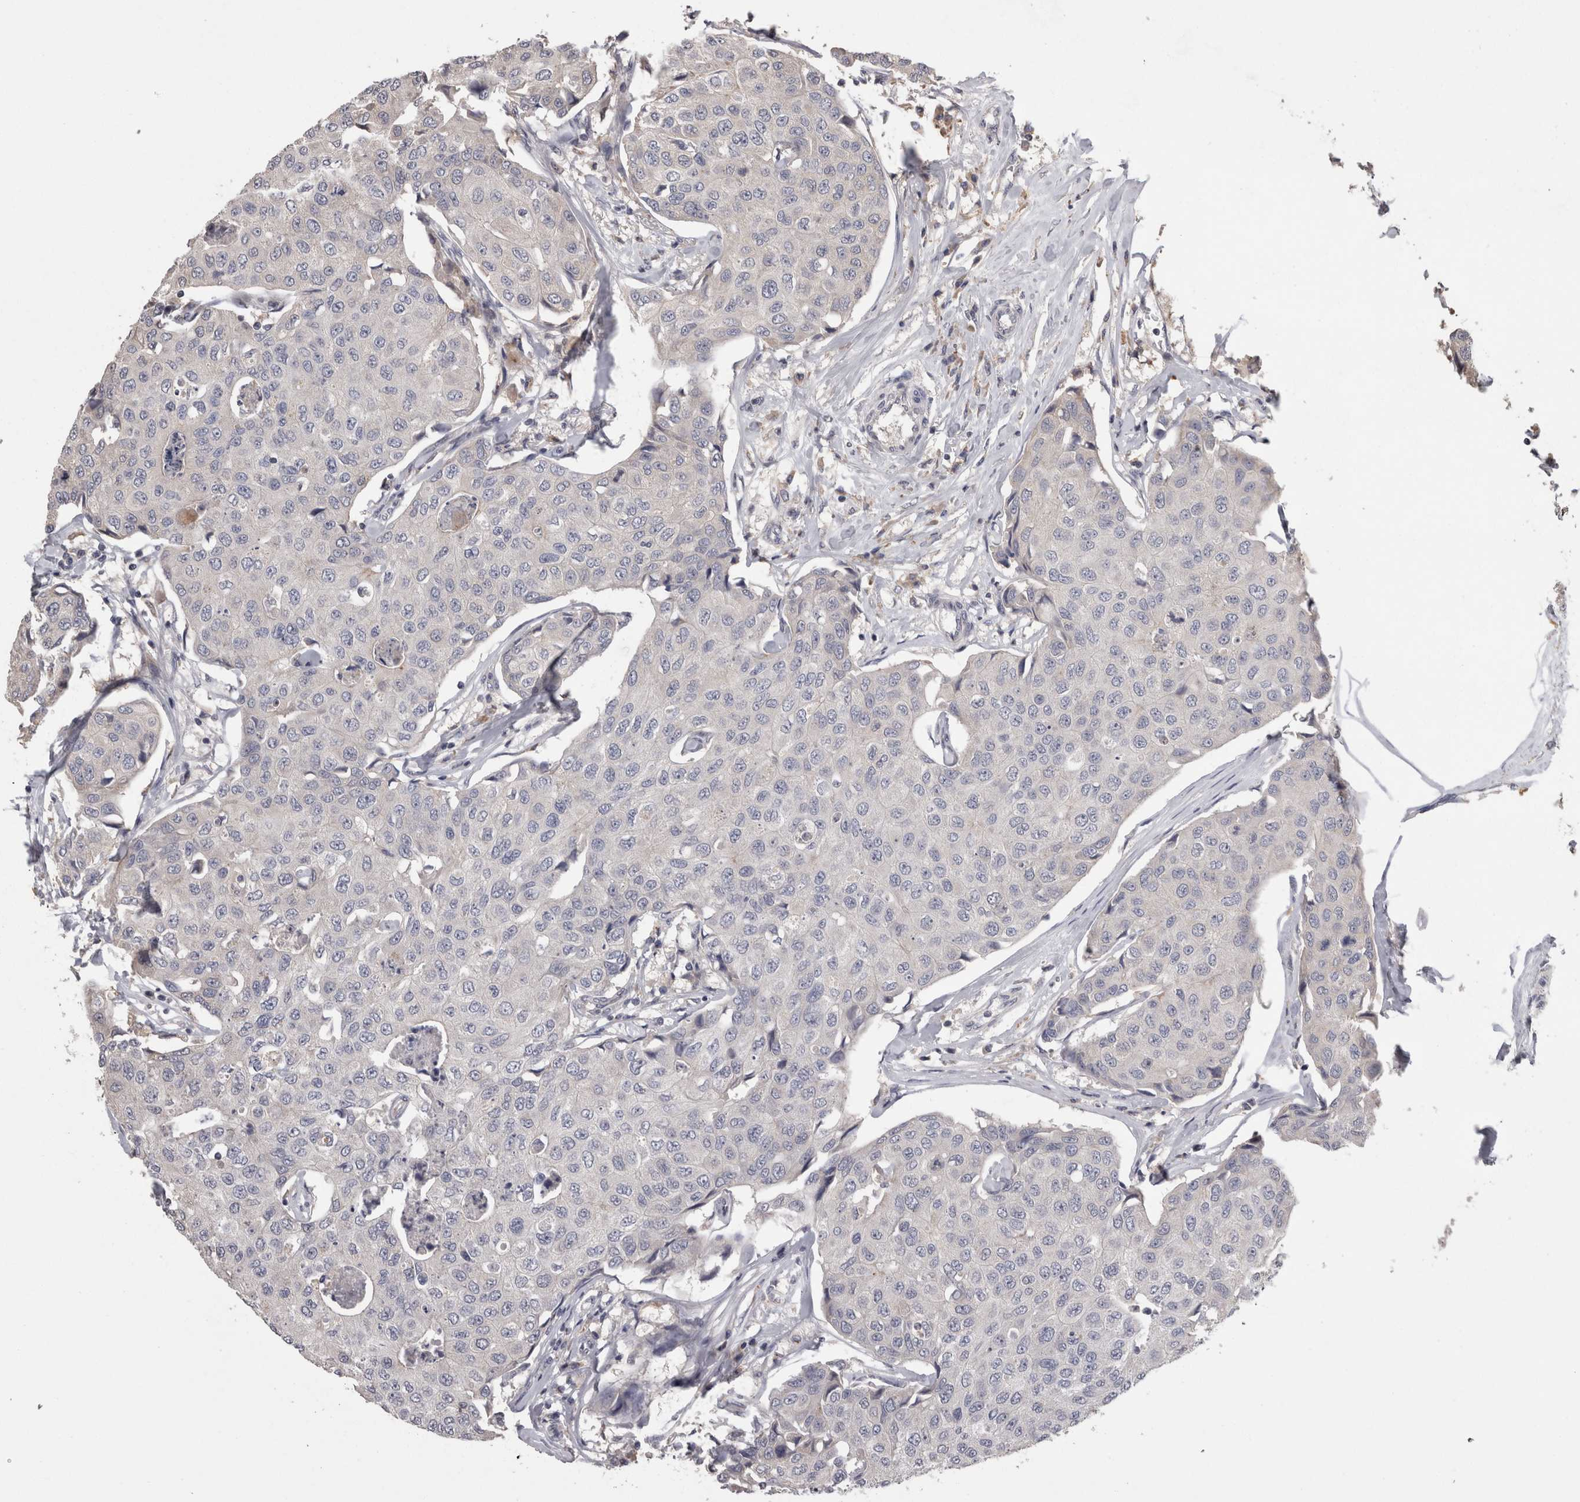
{"staining": {"intensity": "negative", "quantity": "none", "location": "none"}, "tissue": "breast cancer", "cell_type": "Tumor cells", "image_type": "cancer", "snomed": [{"axis": "morphology", "description": "Duct carcinoma"}, {"axis": "topography", "description": "Breast"}], "caption": "Human breast cancer (invasive ductal carcinoma) stained for a protein using IHC shows no positivity in tumor cells.", "gene": "PCM1", "patient": {"sex": "female", "age": 80}}